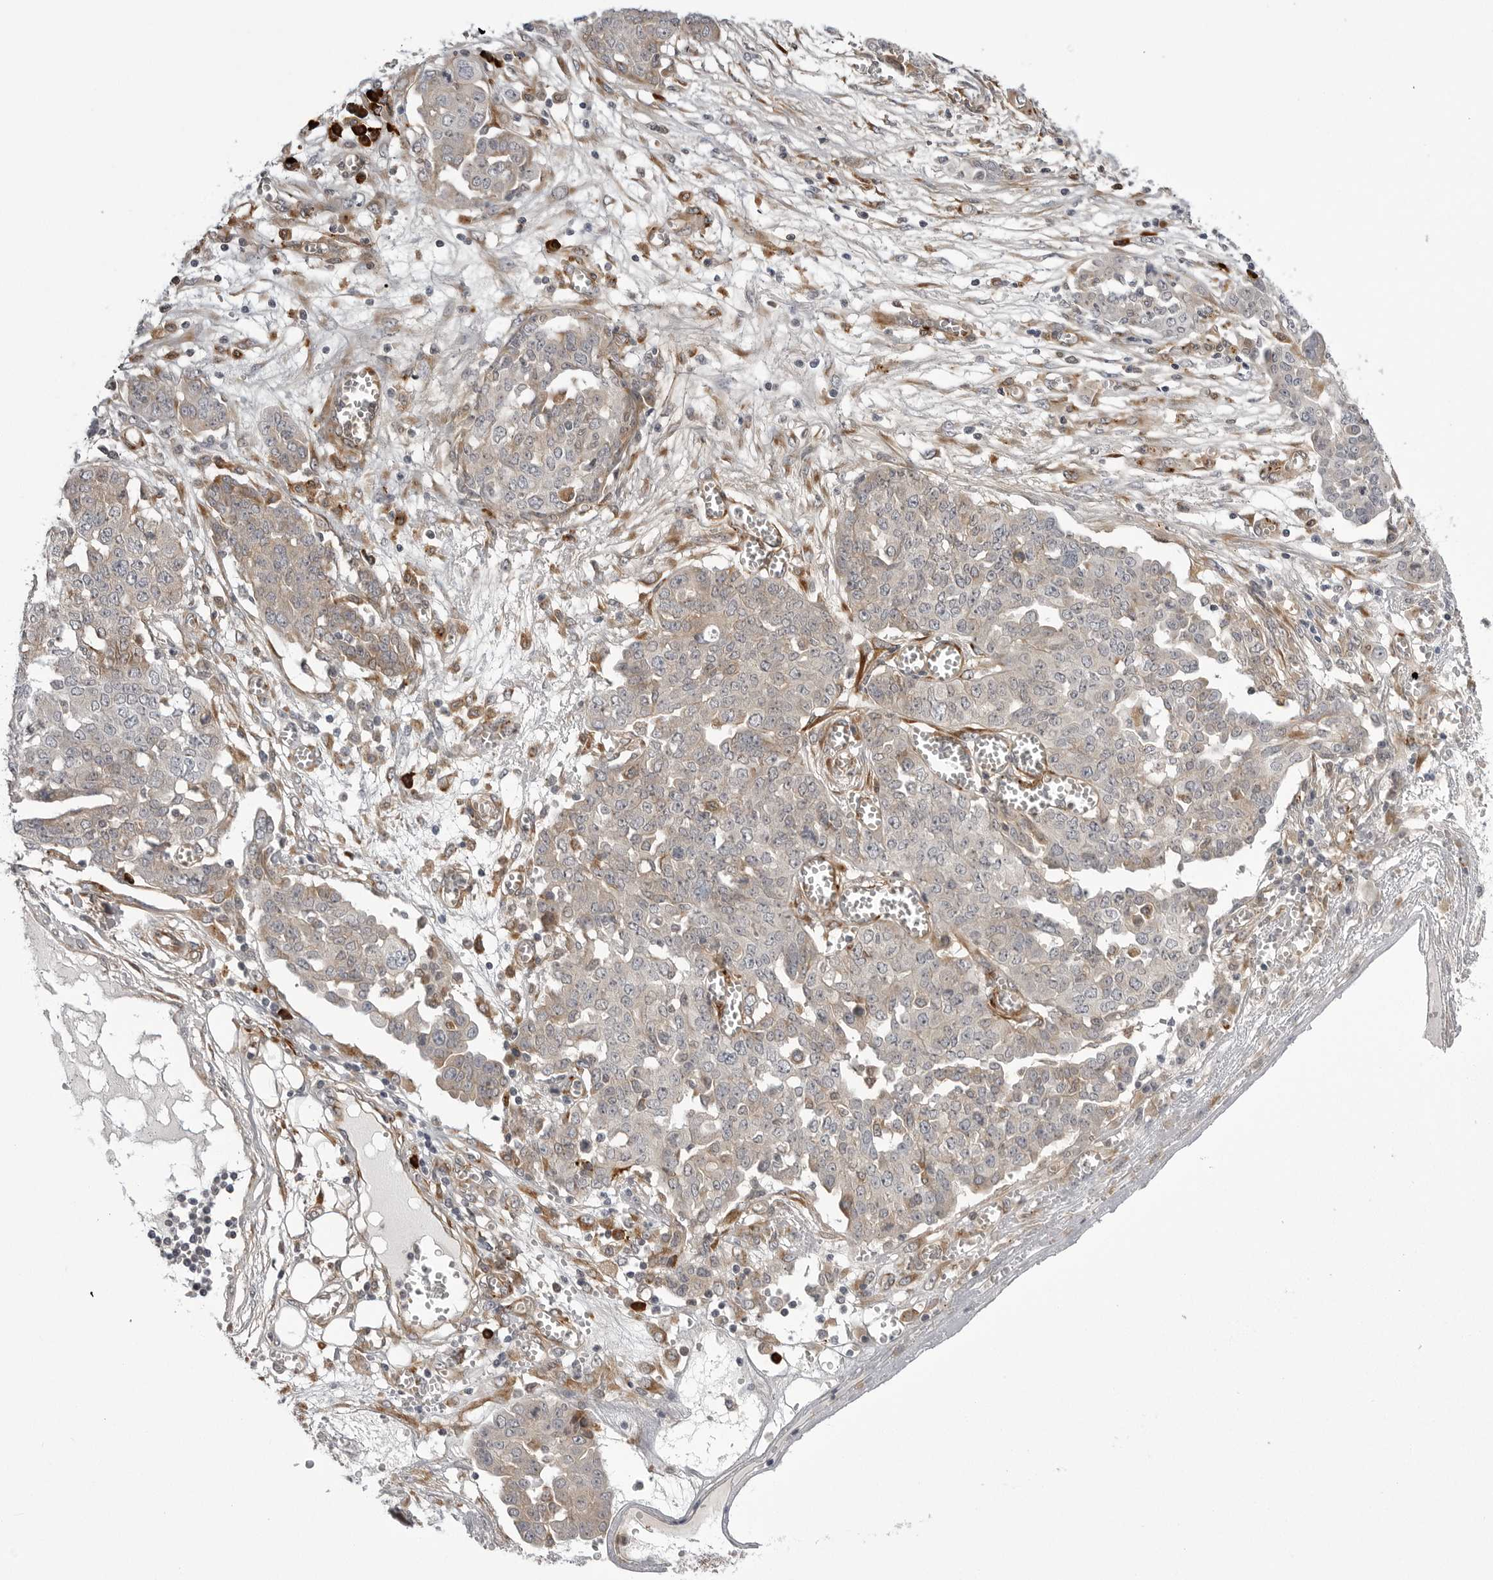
{"staining": {"intensity": "weak", "quantity": "<25%", "location": "cytoplasmic/membranous"}, "tissue": "ovarian cancer", "cell_type": "Tumor cells", "image_type": "cancer", "snomed": [{"axis": "morphology", "description": "Cystadenocarcinoma, serous, NOS"}, {"axis": "topography", "description": "Soft tissue"}, {"axis": "topography", "description": "Ovary"}], "caption": "Protein analysis of ovarian cancer demonstrates no significant expression in tumor cells.", "gene": "ARL5A", "patient": {"sex": "female", "age": 57}}